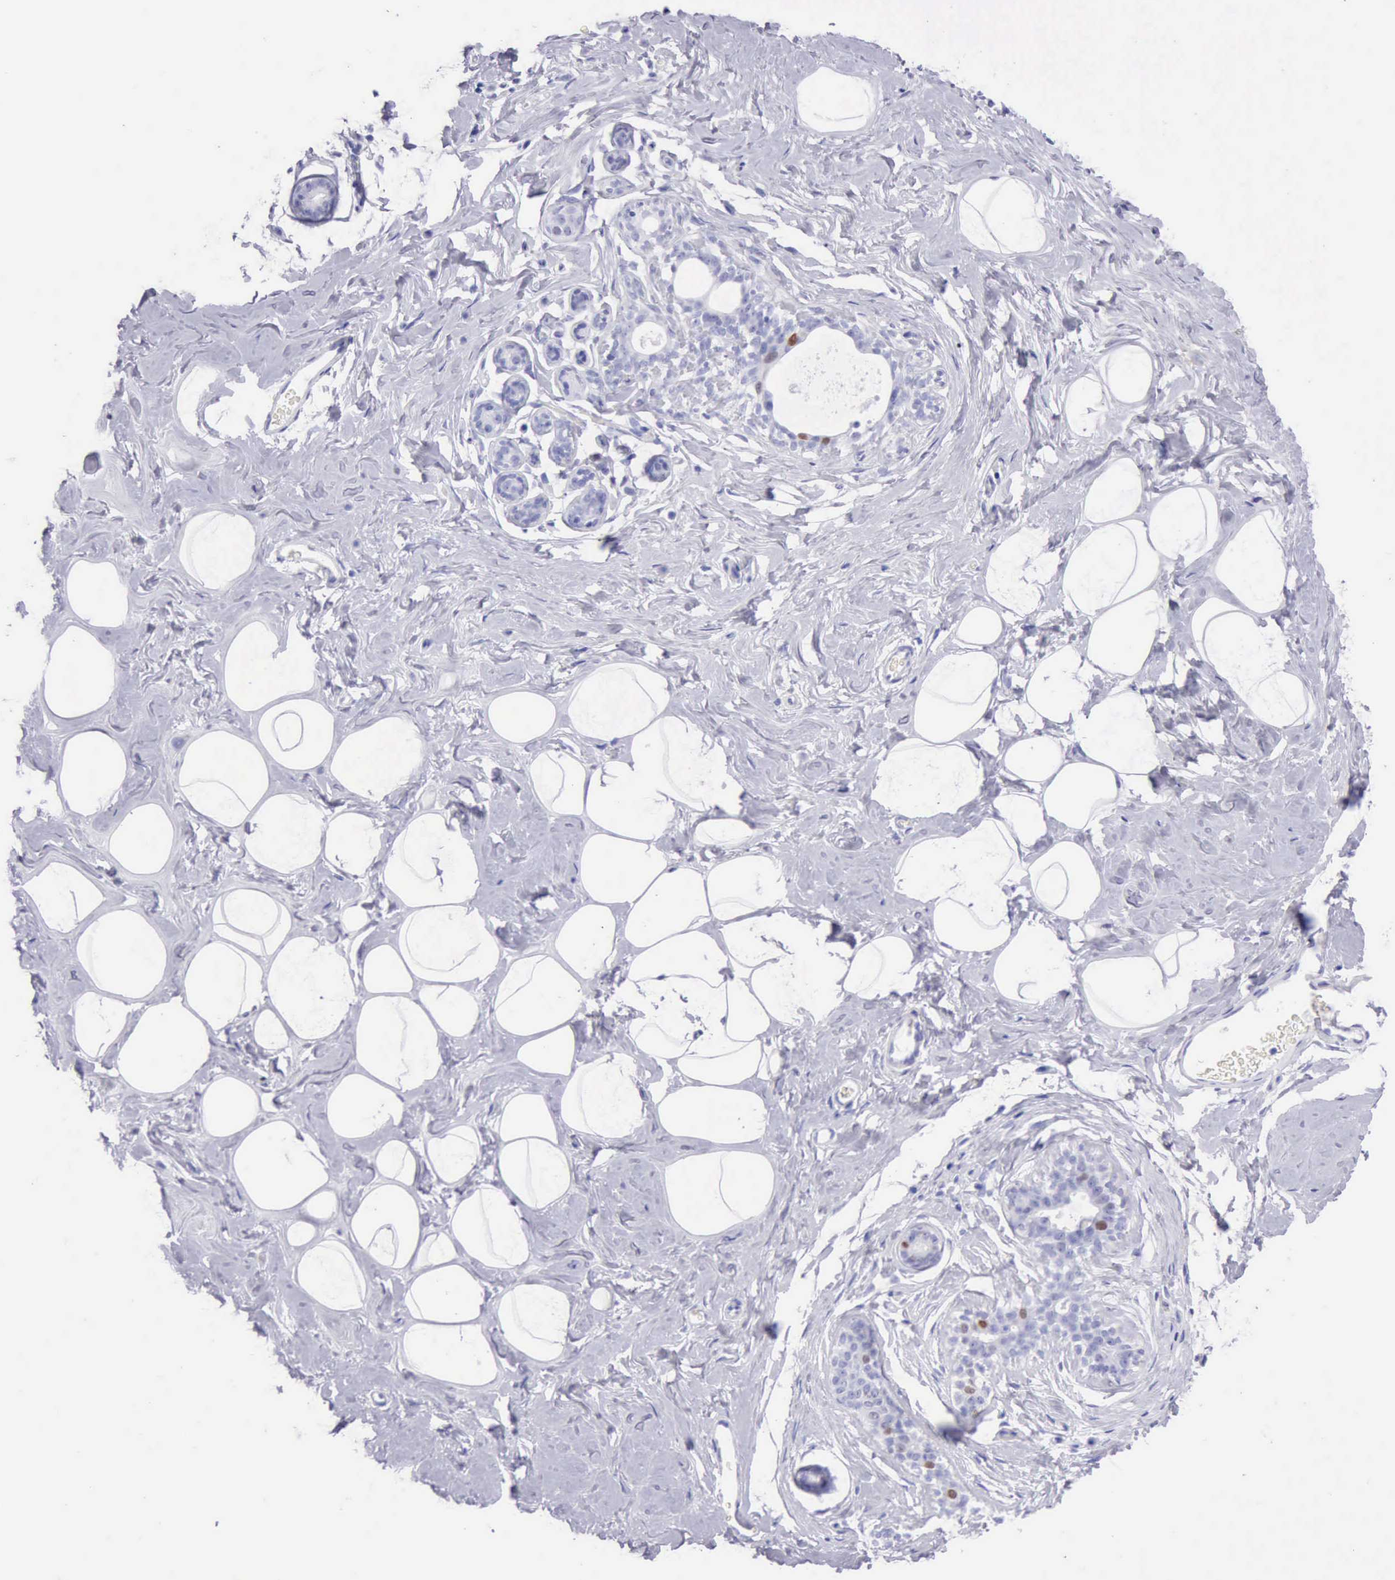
{"staining": {"intensity": "negative", "quantity": "none", "location": "none"}, "tissue": "breast", "cell_type": "Adipocytes", "image_type": "normal", "snomed": [{"axis": "morphology", "description": "Normal tissue, NOS"}, {"axis": "morphology", "description": "Fibrosis, NOS"}, {"axis": "topography", "description": "Breast"}], "caption": "Immunohistochemistry histopathology image of unremarkable breast: human breast stained with DAB demonstrates no significant protein expression in adipocytes. The staining was performed using DAB to visualize the protein expression in brown, while the nuclei were stained in blue with hematoxylin (Magnification: 20x).", "gene": "MCM2", "patient": {"sex": "female", "age": 39}}